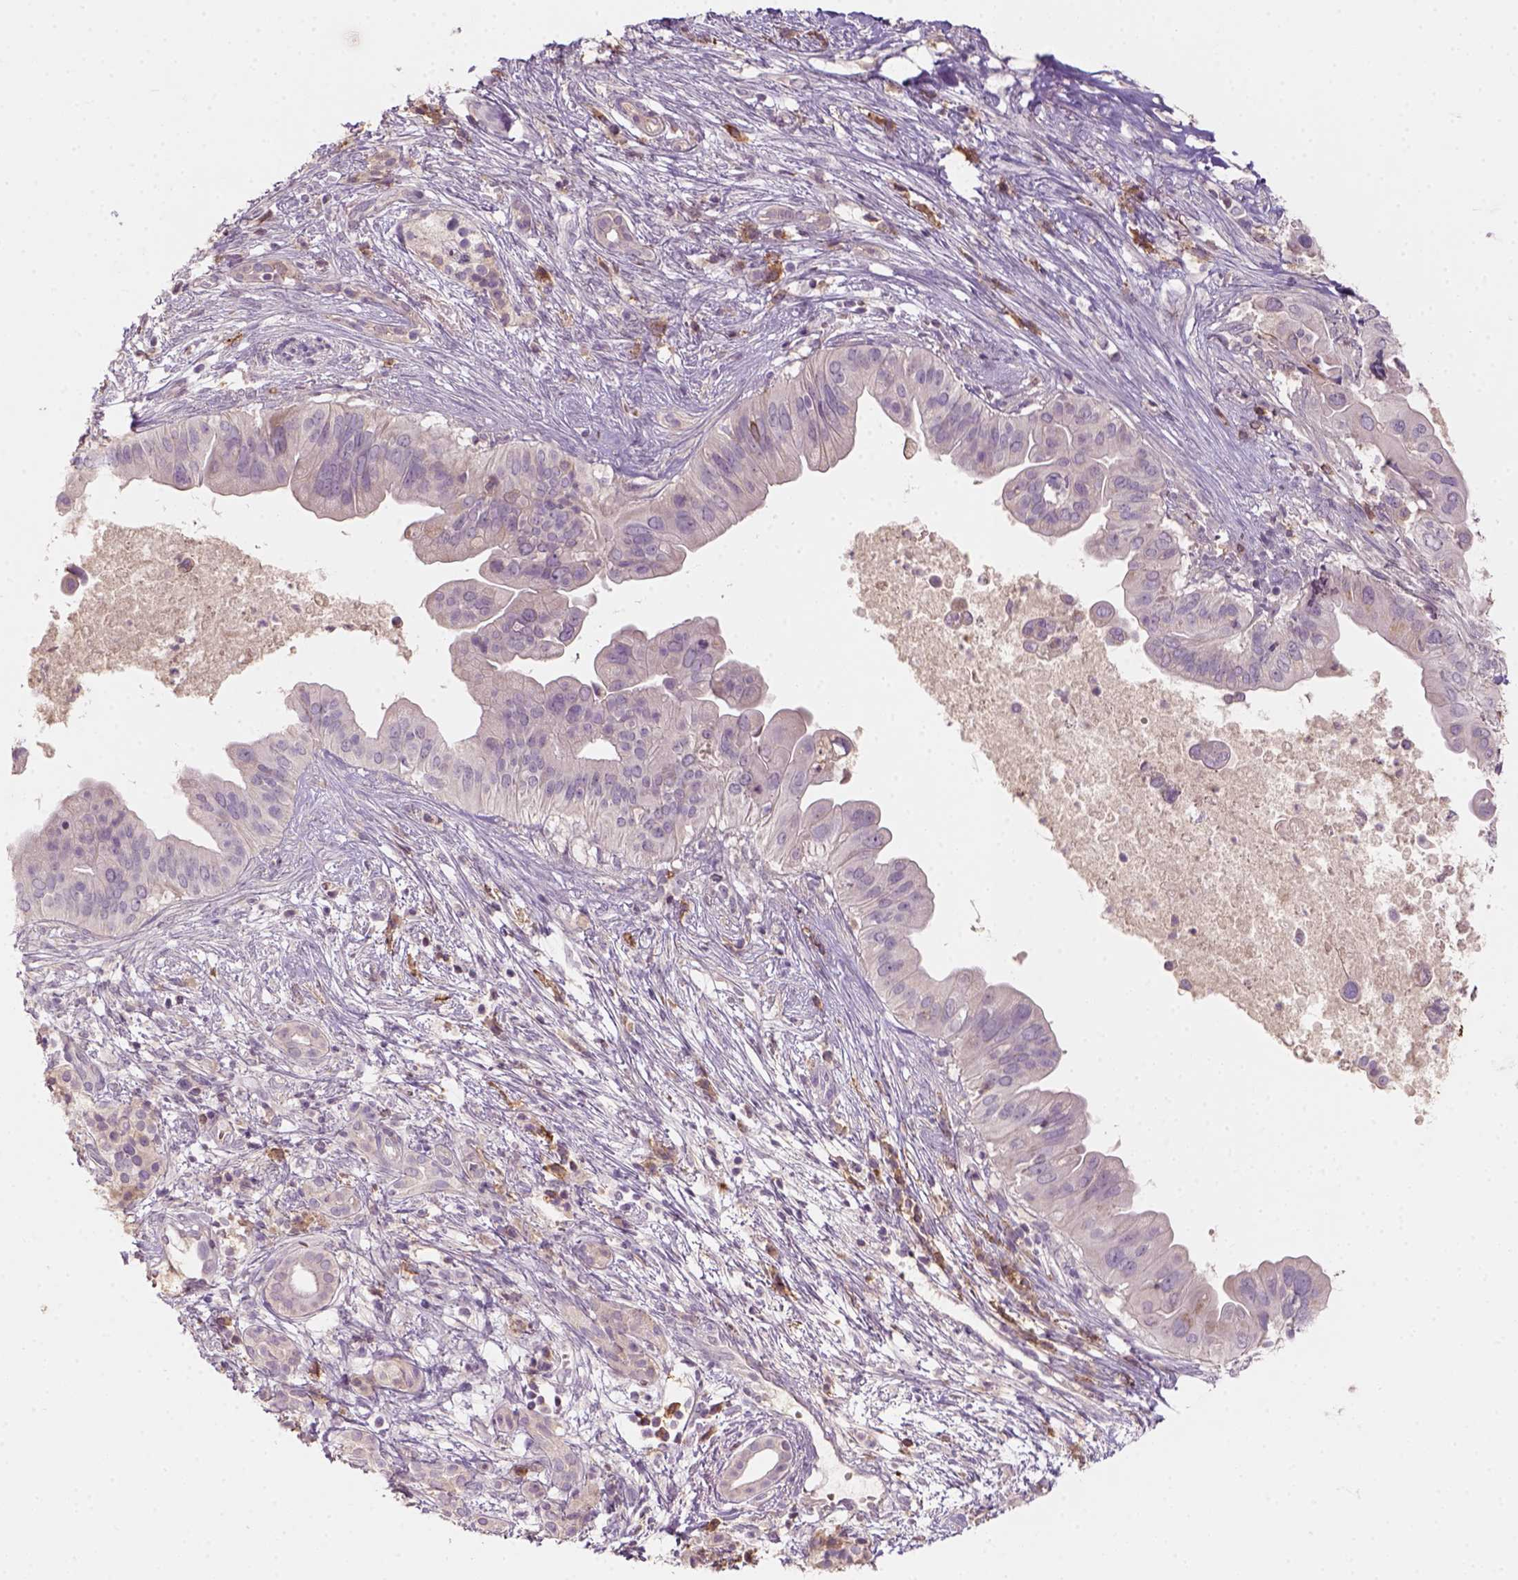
{"staining": {"intensity": "negative", "quantity": "none", "location": "none"}, "tissue": "pancreatic cancer", "cell_type": "Tumor cells", "image_type": "cancer", "snomed": [{"axis": "morphology", "description": "Adenocarcinoma, NOS"}, {"axis": "topography", "description": "Pancreas"}], "caption": "This histopathology image is of pancreatic adenocarcinoma stained with IHC to label a protein in brown with the nuclei are counter-stained blue. There is no expression in tumor cells.", "gene": "AQP9", "patient": {"sex": "male", "age": 61}}